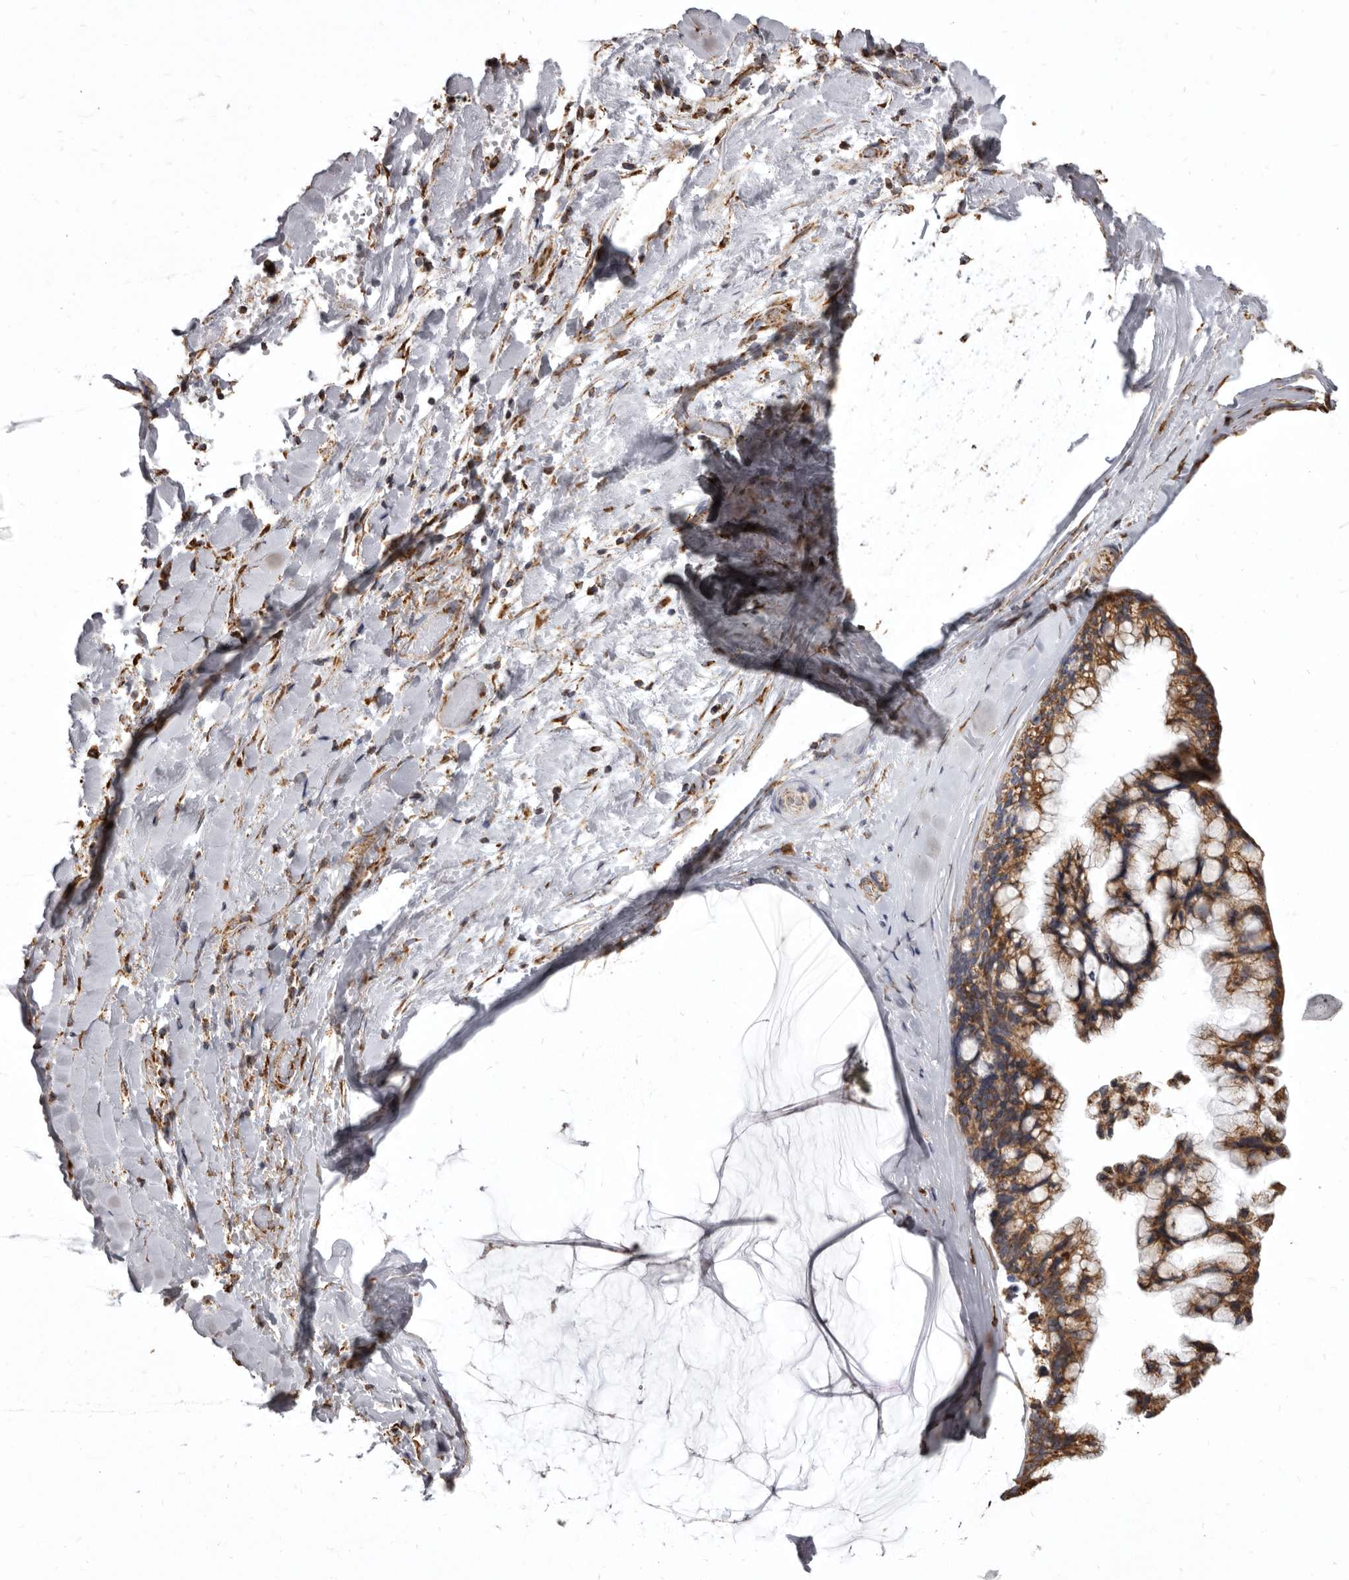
{"staining": {"intensity": "strong", "quantity": ">75%", "location": "cytoplasmic/membranous"}, "tissue": "ovarian cancer", "cell_type": "Tumor cells", "image_type": "cancer", "snomed": [{"axis": "morphology", "description": "Cystadenocarcinoma, mucinous, NOS"}, {"axis": "topography", "description": "Ovary"}], "caption": "Human ovarian cancer stained for a protein (brown) displays strong cytoplasmic/membranous positive staining in about >75% of tumor cells.", "gene": "CDK5RAP3", "patient": {"sex": "female", "age": 39}}